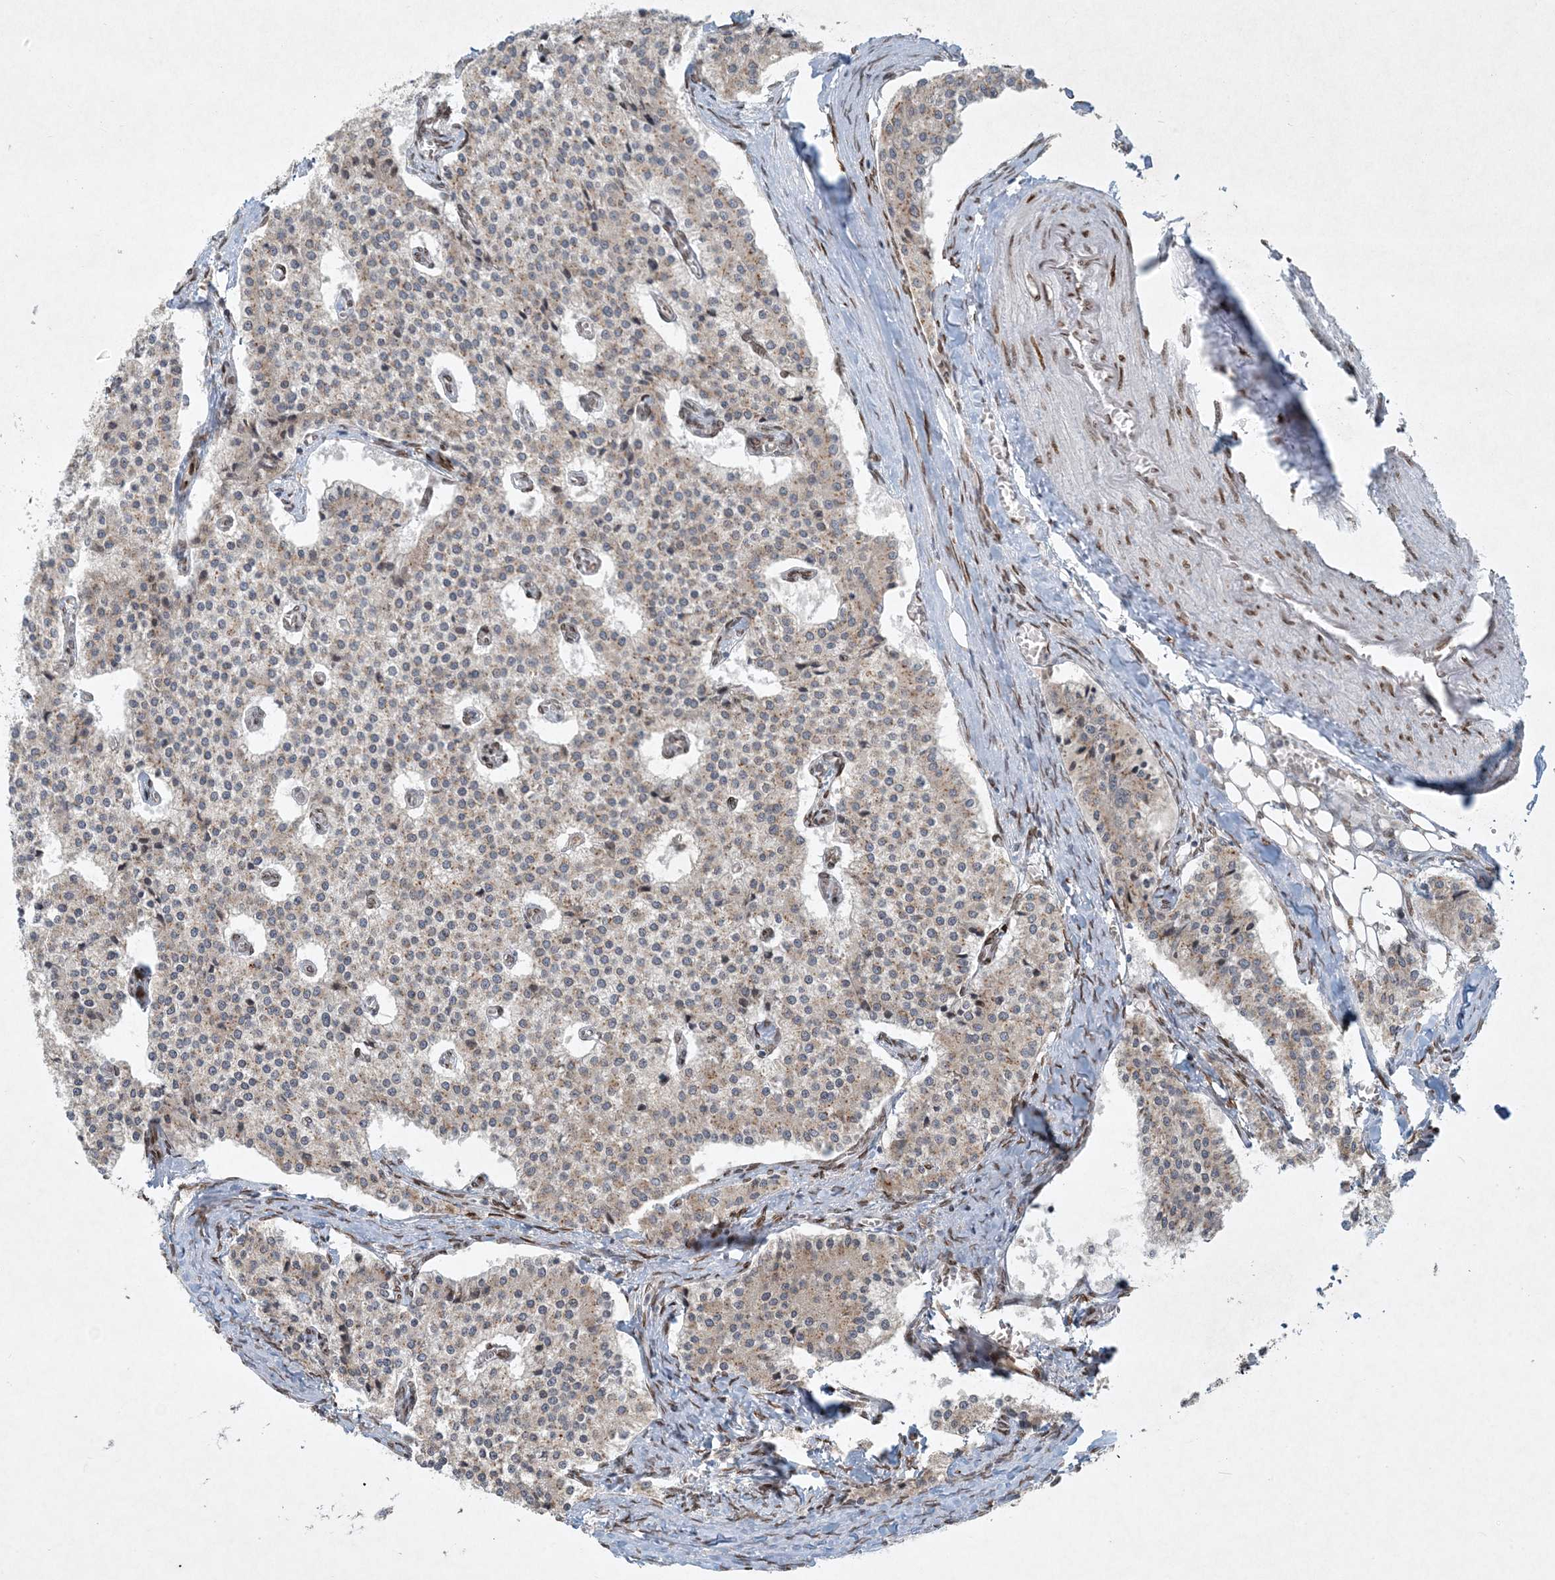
{"staining": {"intensity": "negative", "quantity": "none", "location": "none"}, "tissue": "carcinoid", "cell_type": "Tumor cells", "image_type": "cancer", "snomed": [{"axis": "morphology", "description": "Carcinoid, malignant, NOS"}, {"axis": "topography", "description": "Colon"}], "caption": "Immunohistochemical staining of carcinoid reveals no significant expression in tumor cells.", "gene": "SLC35A2", "patient": {"sex": "female", "age": 52}}